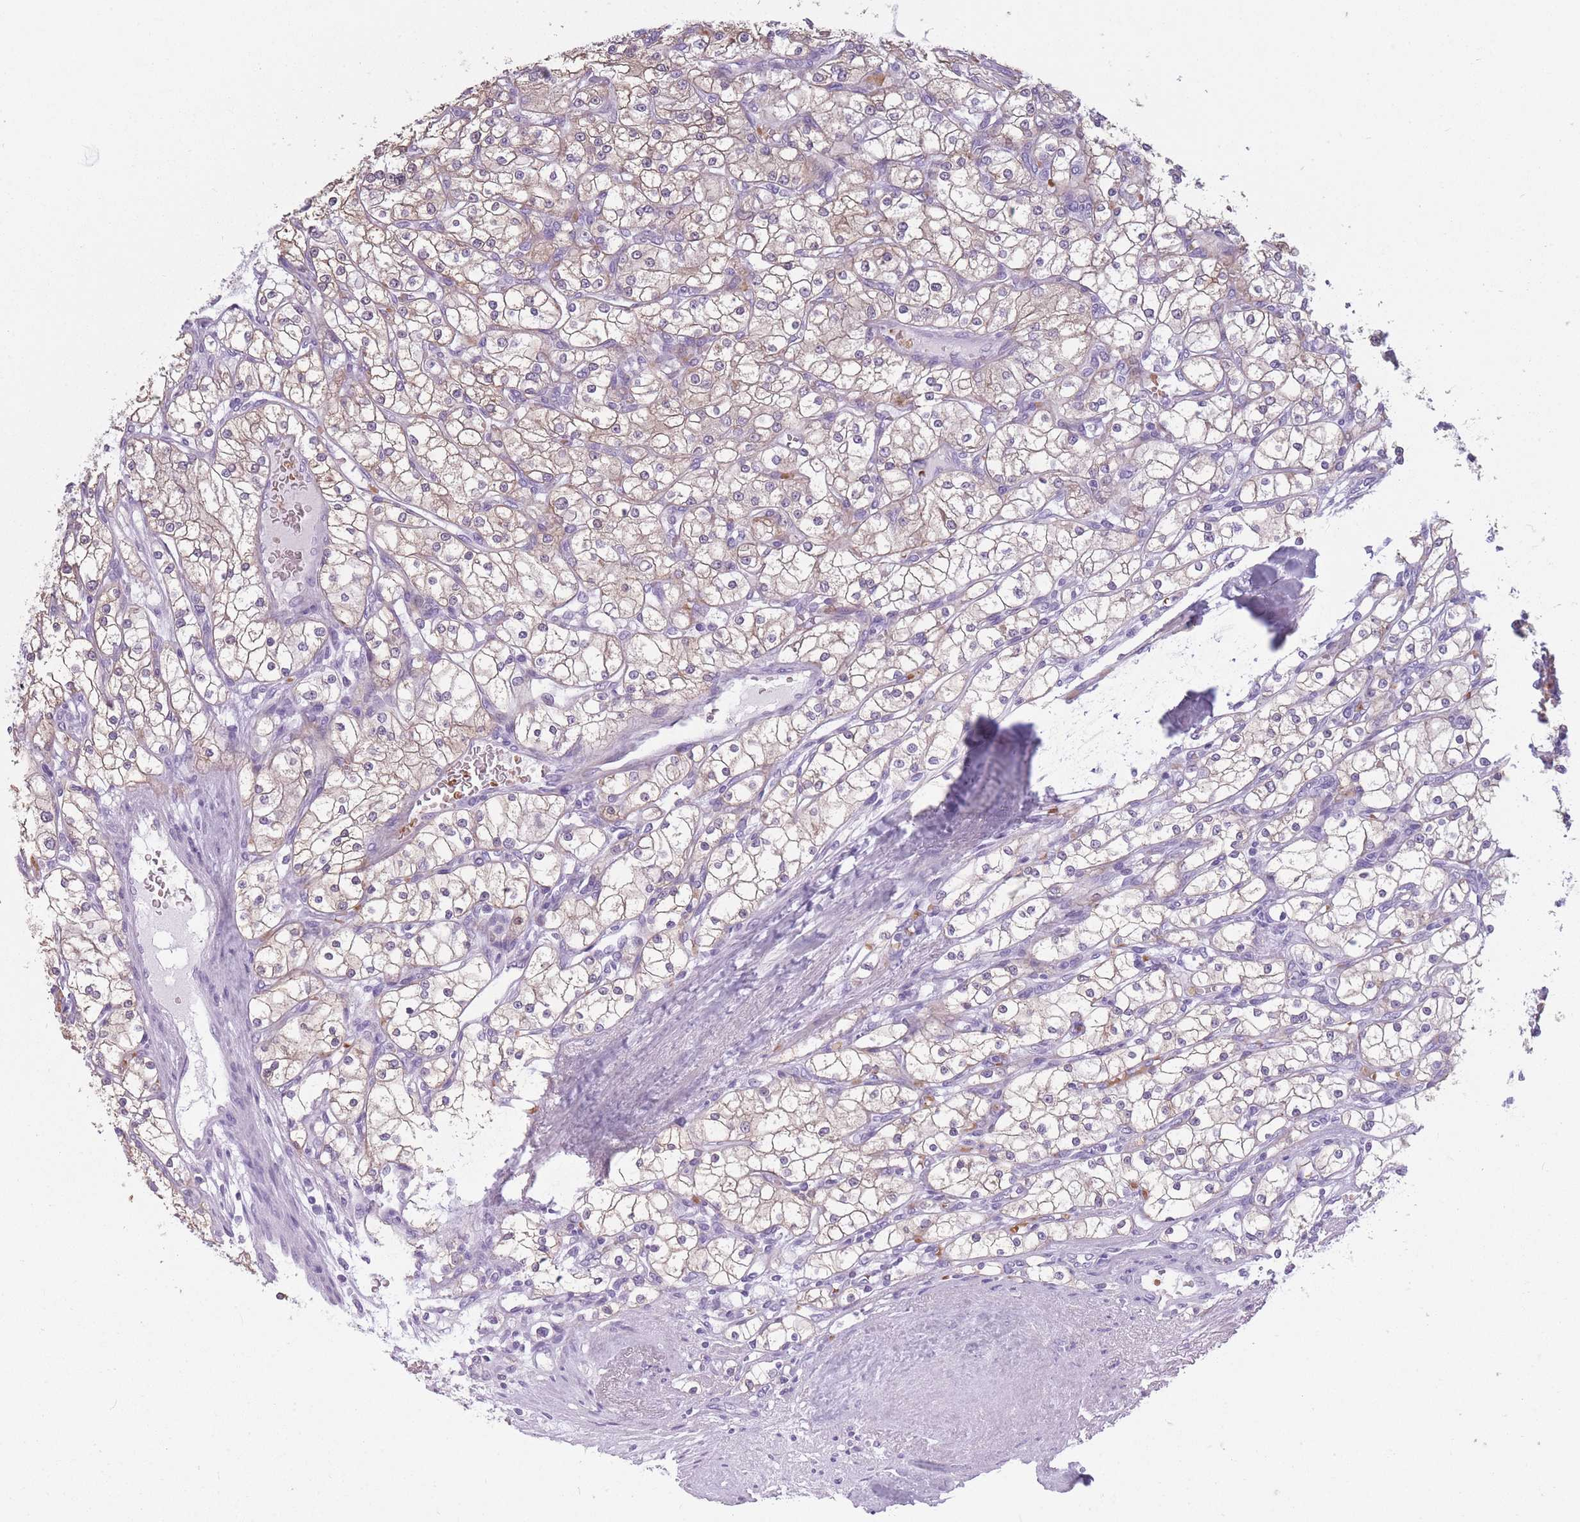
{"staining": {"intensity": "weak", "quantity": ">75%", "location": "cytoplasmic/membranous"}, "tissue": "renal cancer", "cell_type": "Tumor cells", "image_type": "cancer", "snomed": [{"axis": "morphology", "description": "Adenocarcinoma, NOS"}, {"axis": "topography", "description": "Kidney"}], "caption": "Immunohistochemistry (IHC) of adenocarcinoma (renal) demonstrates low levels of weak cytoplasmic/membranous staining in about >75% of tumor cells.", "gene": "OR7C1", "patient": {"sex": "male", "age": 80}}